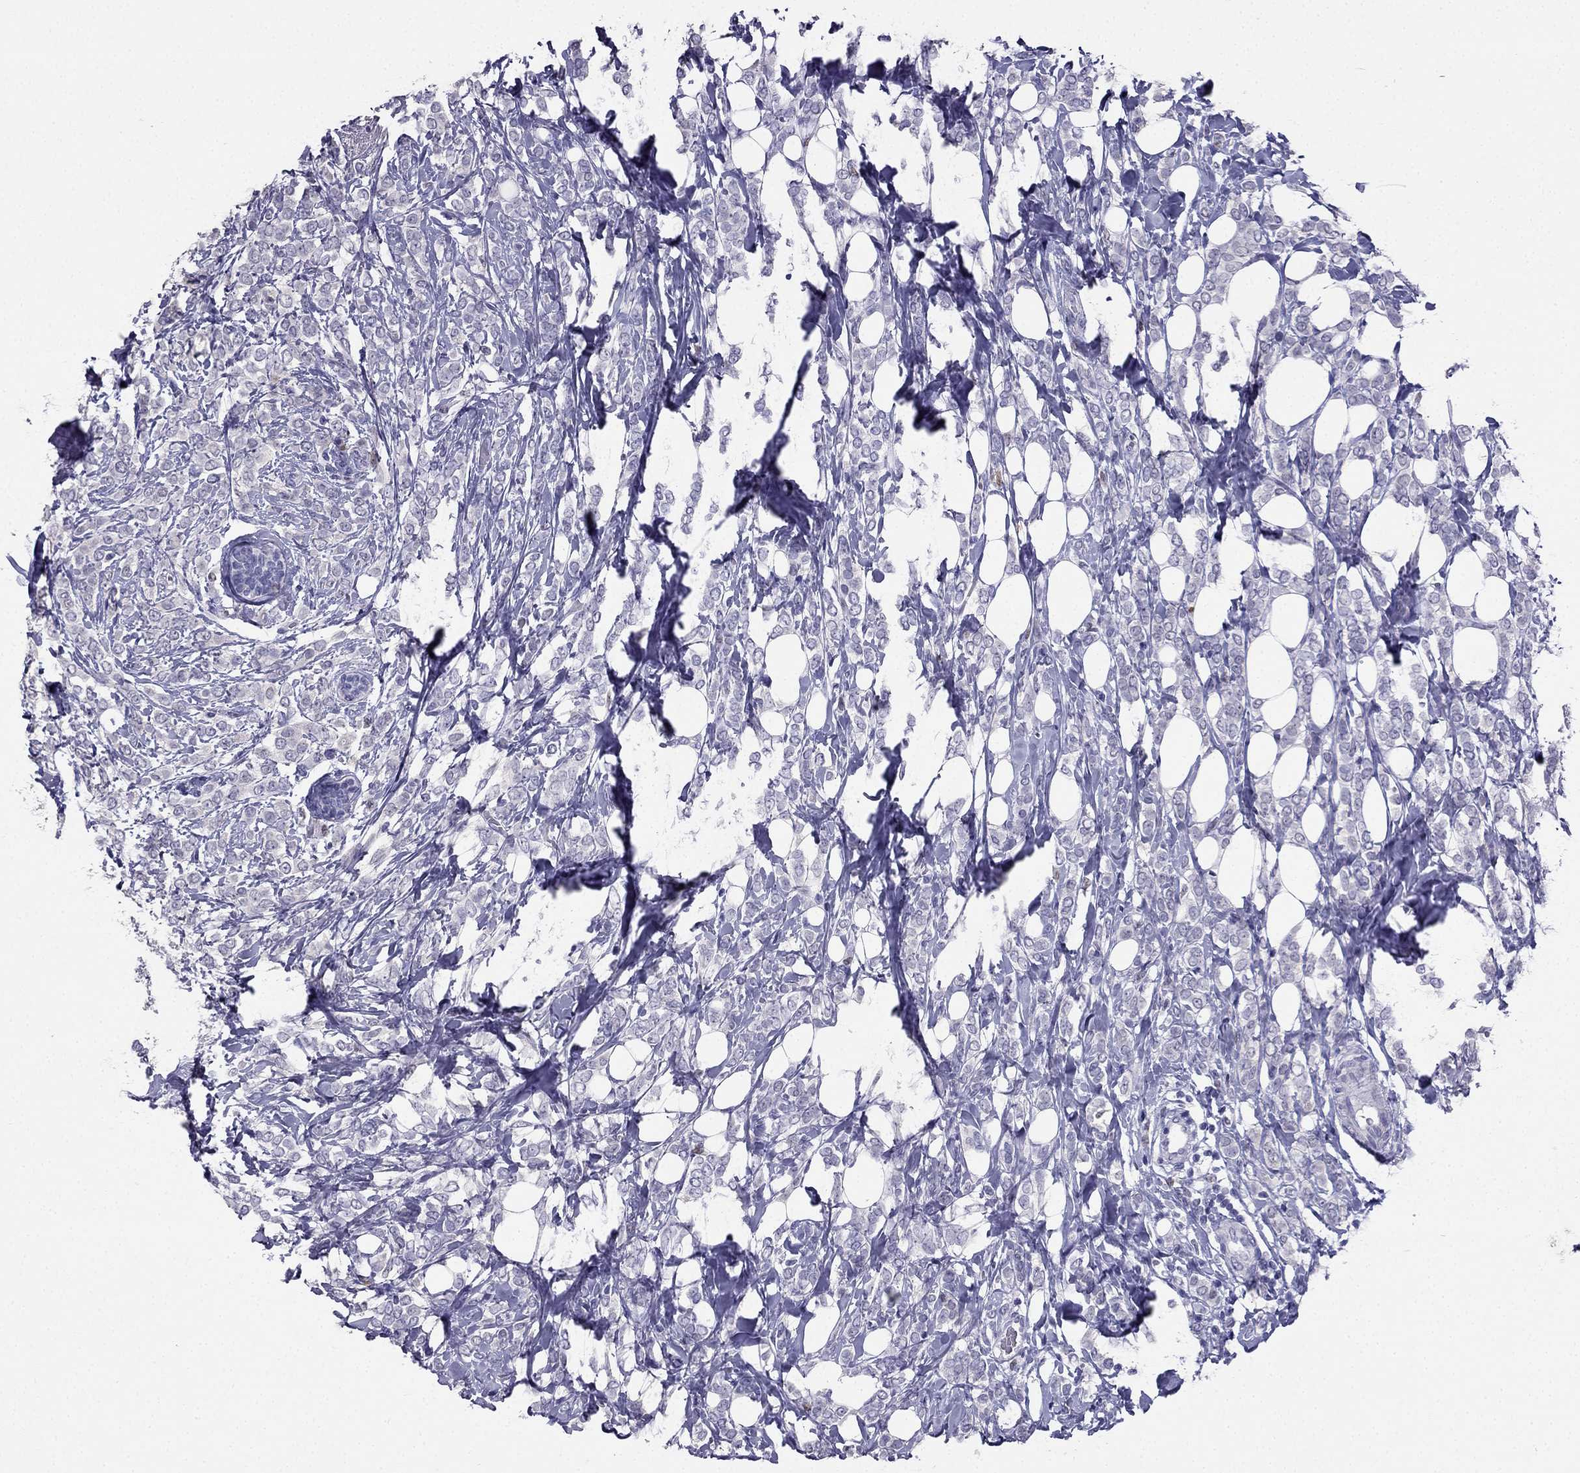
{"staining": {"intensity": "negative", "quantity": "none", "location": "none"}, "tissue": "breast cancer", "cell_type": "Tumor cells", "image_type": "cancer", "snomed": [{"axis": "morphology", "description": "Lobular carcinoma"}, {"axis": "topography", "description": "Breast"}], "caption": "Tumor cells show no significant positivity in lobular carcinoma (breast).", "gene": "ARID3A", "patient": {"sex": "female", "age": 49}}